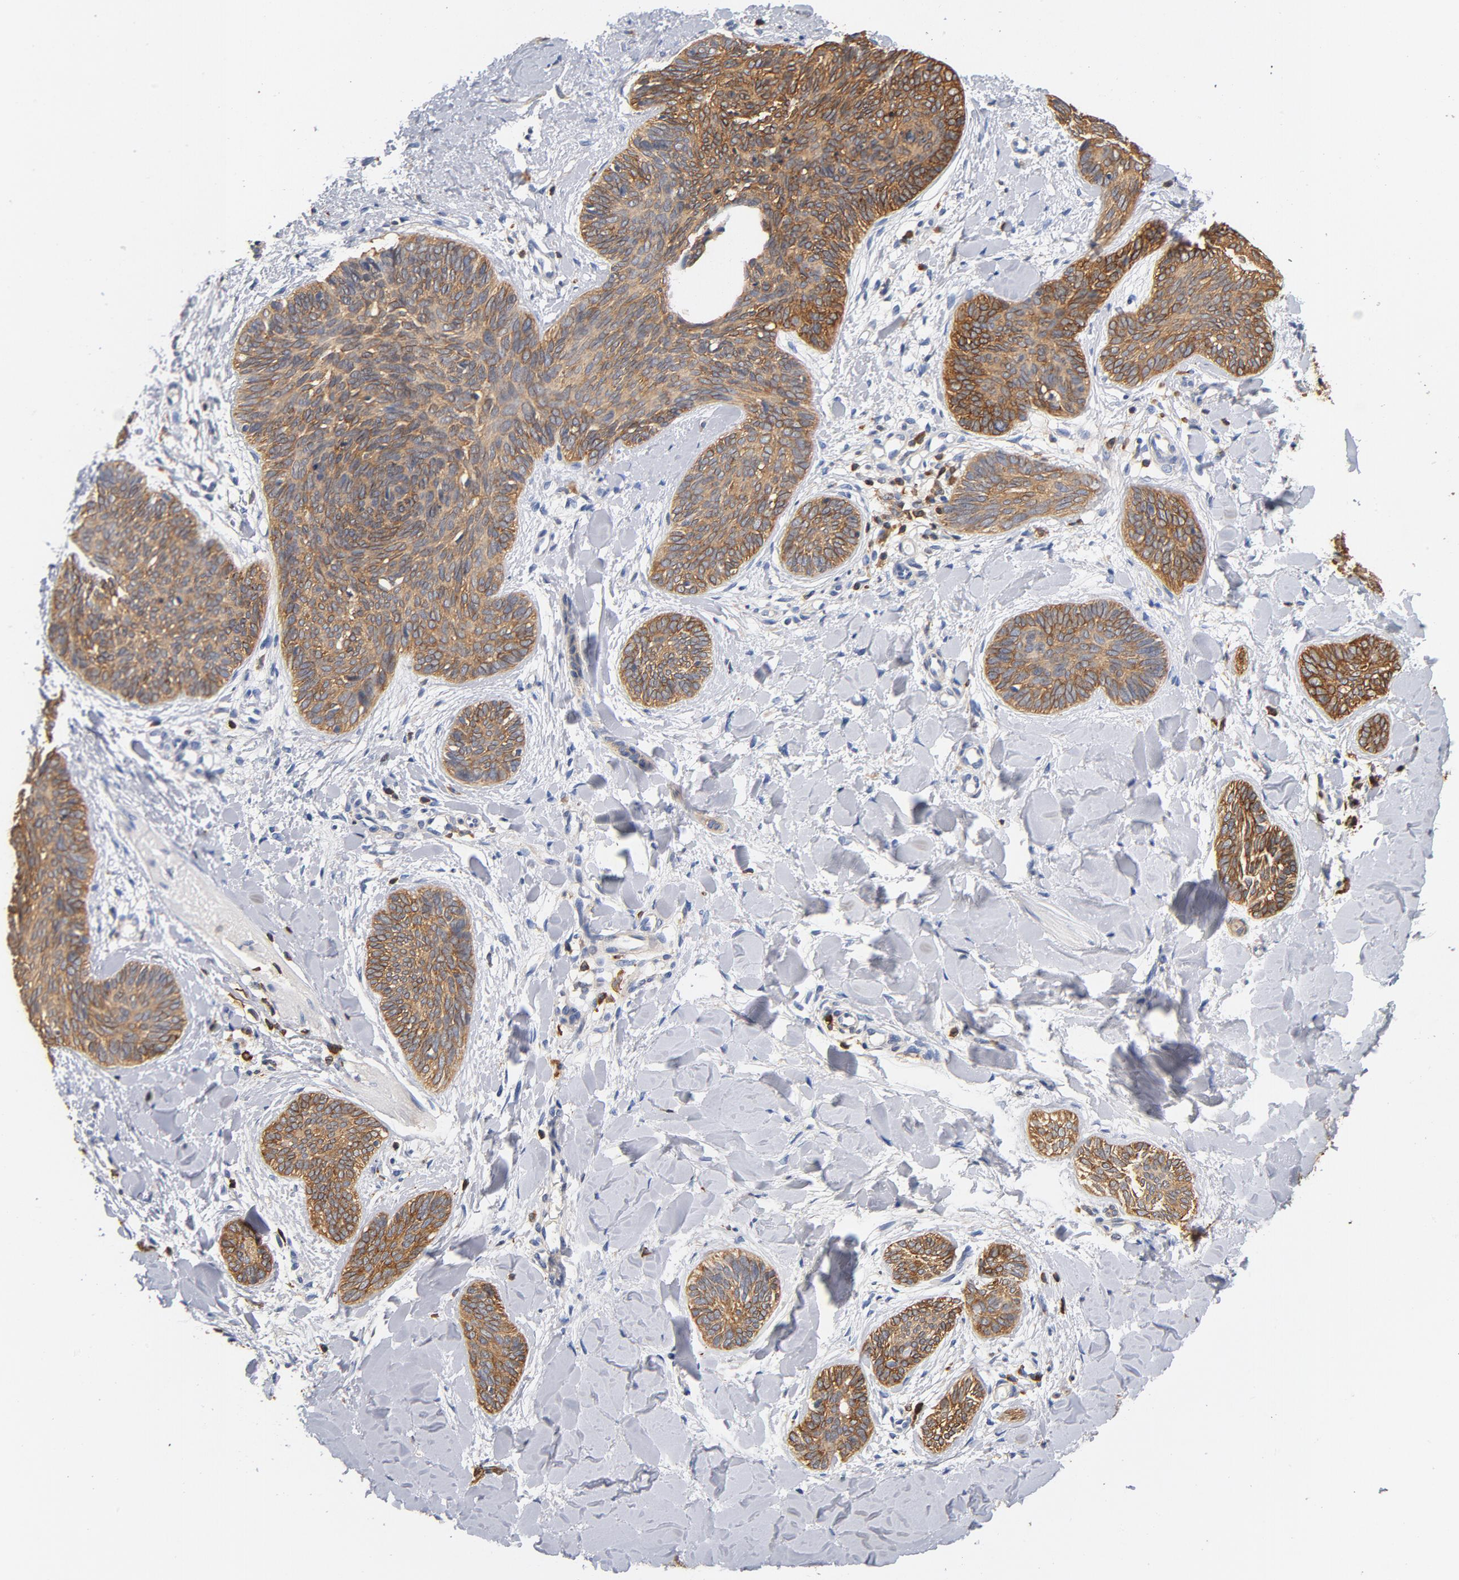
{"staining": {"intensity": "moderate", "quantity": ">75%", "location": "cytoplasmic/membranous"}, "tissue": "skin cancer", "cell_type": "Tumor cells", "image_type": "cancer", "snomed": [{"axis": "morphology", "description": "Basal cell carcinoma"}, {"axis": "topography", "description": "Skin"}], "caption": "Protein staining reveals moderate cytoplasmic/membranous staining in approximately >75% of tumor cells in skin basal cell carcinoma.", "gene": "EZR", "patient": {"sex": "female", "age": 81}}